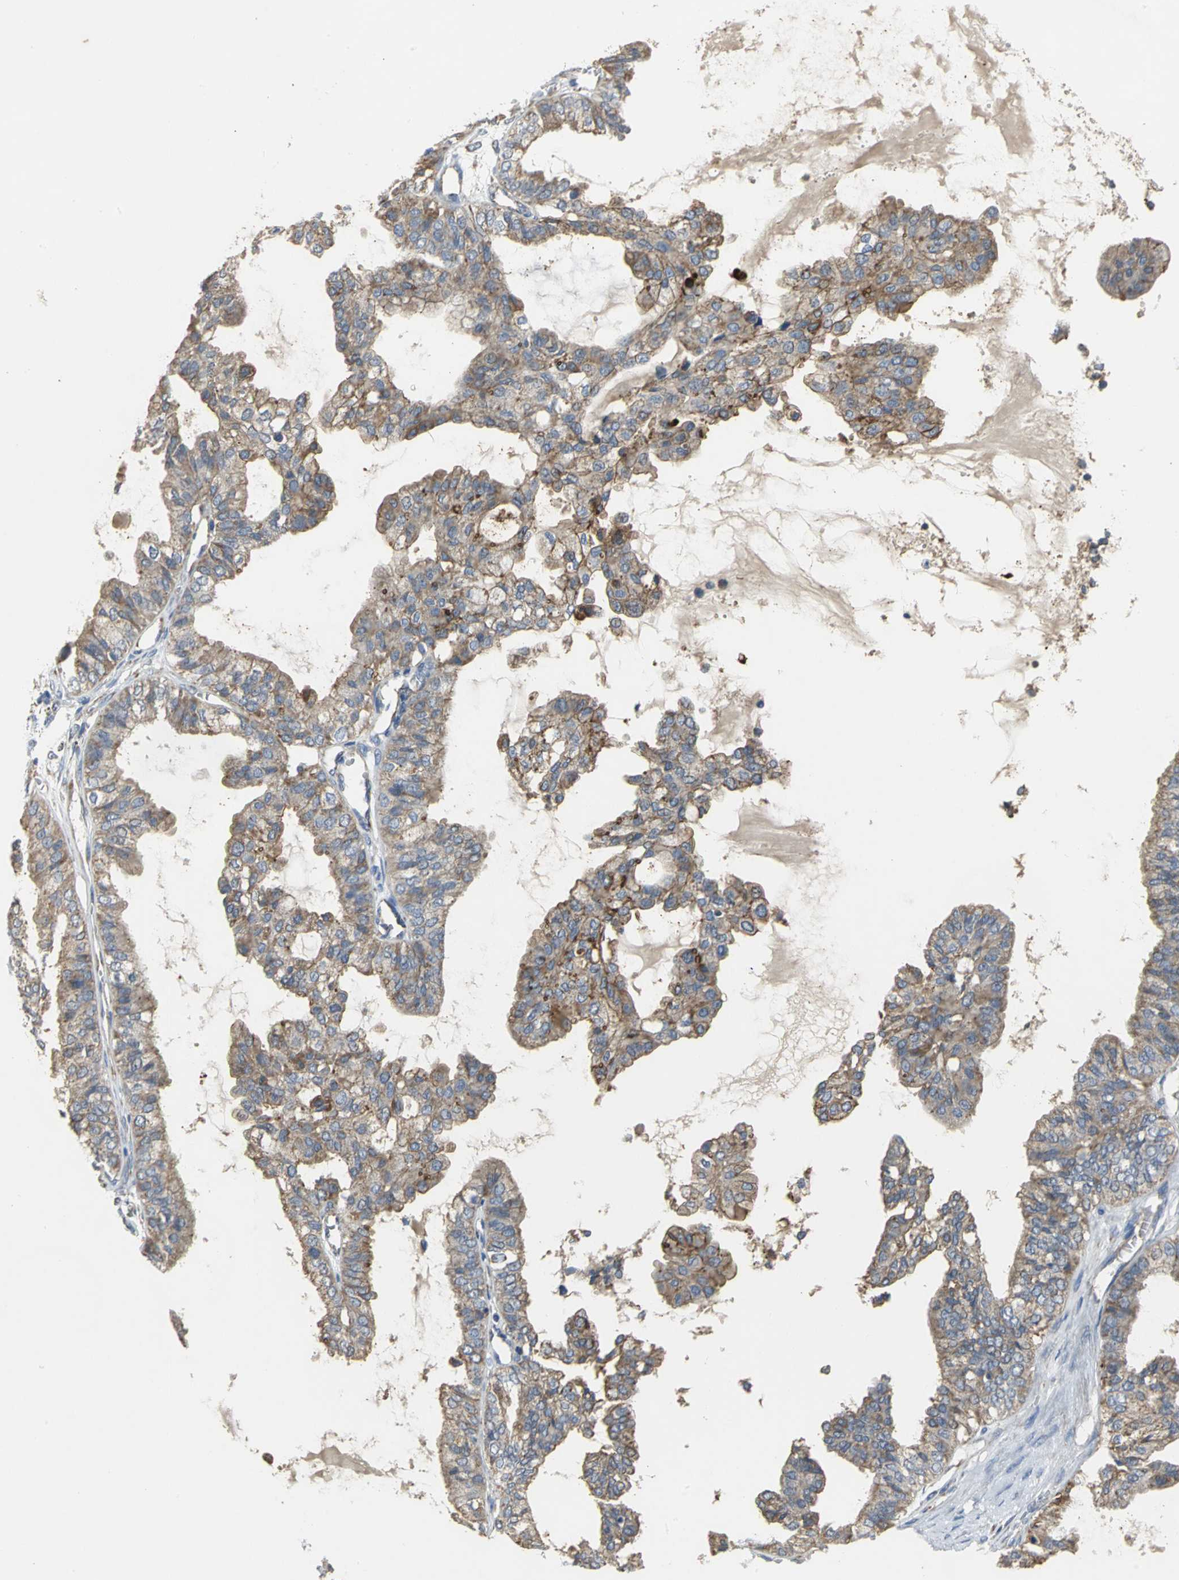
{"staining": {"intensity": "moderate", "quantity": ">75%", "location": "cytoplasmic/membranous"}, "tissue": "ovarian cancer", "cell_type": "Tumor cells", "image_type": "cancer", "snomed": [{"axis": "morphology", "description": "Carcinoma, NOS"}, {"axis": "morphology", "description": "Carcinoma, endometroid"}, {"axis": "topography", "description": "Ovary"}], "caption": "The immunohistochemical stain highlights moderate cytoplasmic/membranous positivity in tumor cells of endometroid carcinoma (ovarian) tissue. (DAB (3,3'-diaminobenzidine) IHC with brightfield microscopy, high magnification).", "gene": "NDUFB5", "patient": {"sex": "female", "age": 50}}